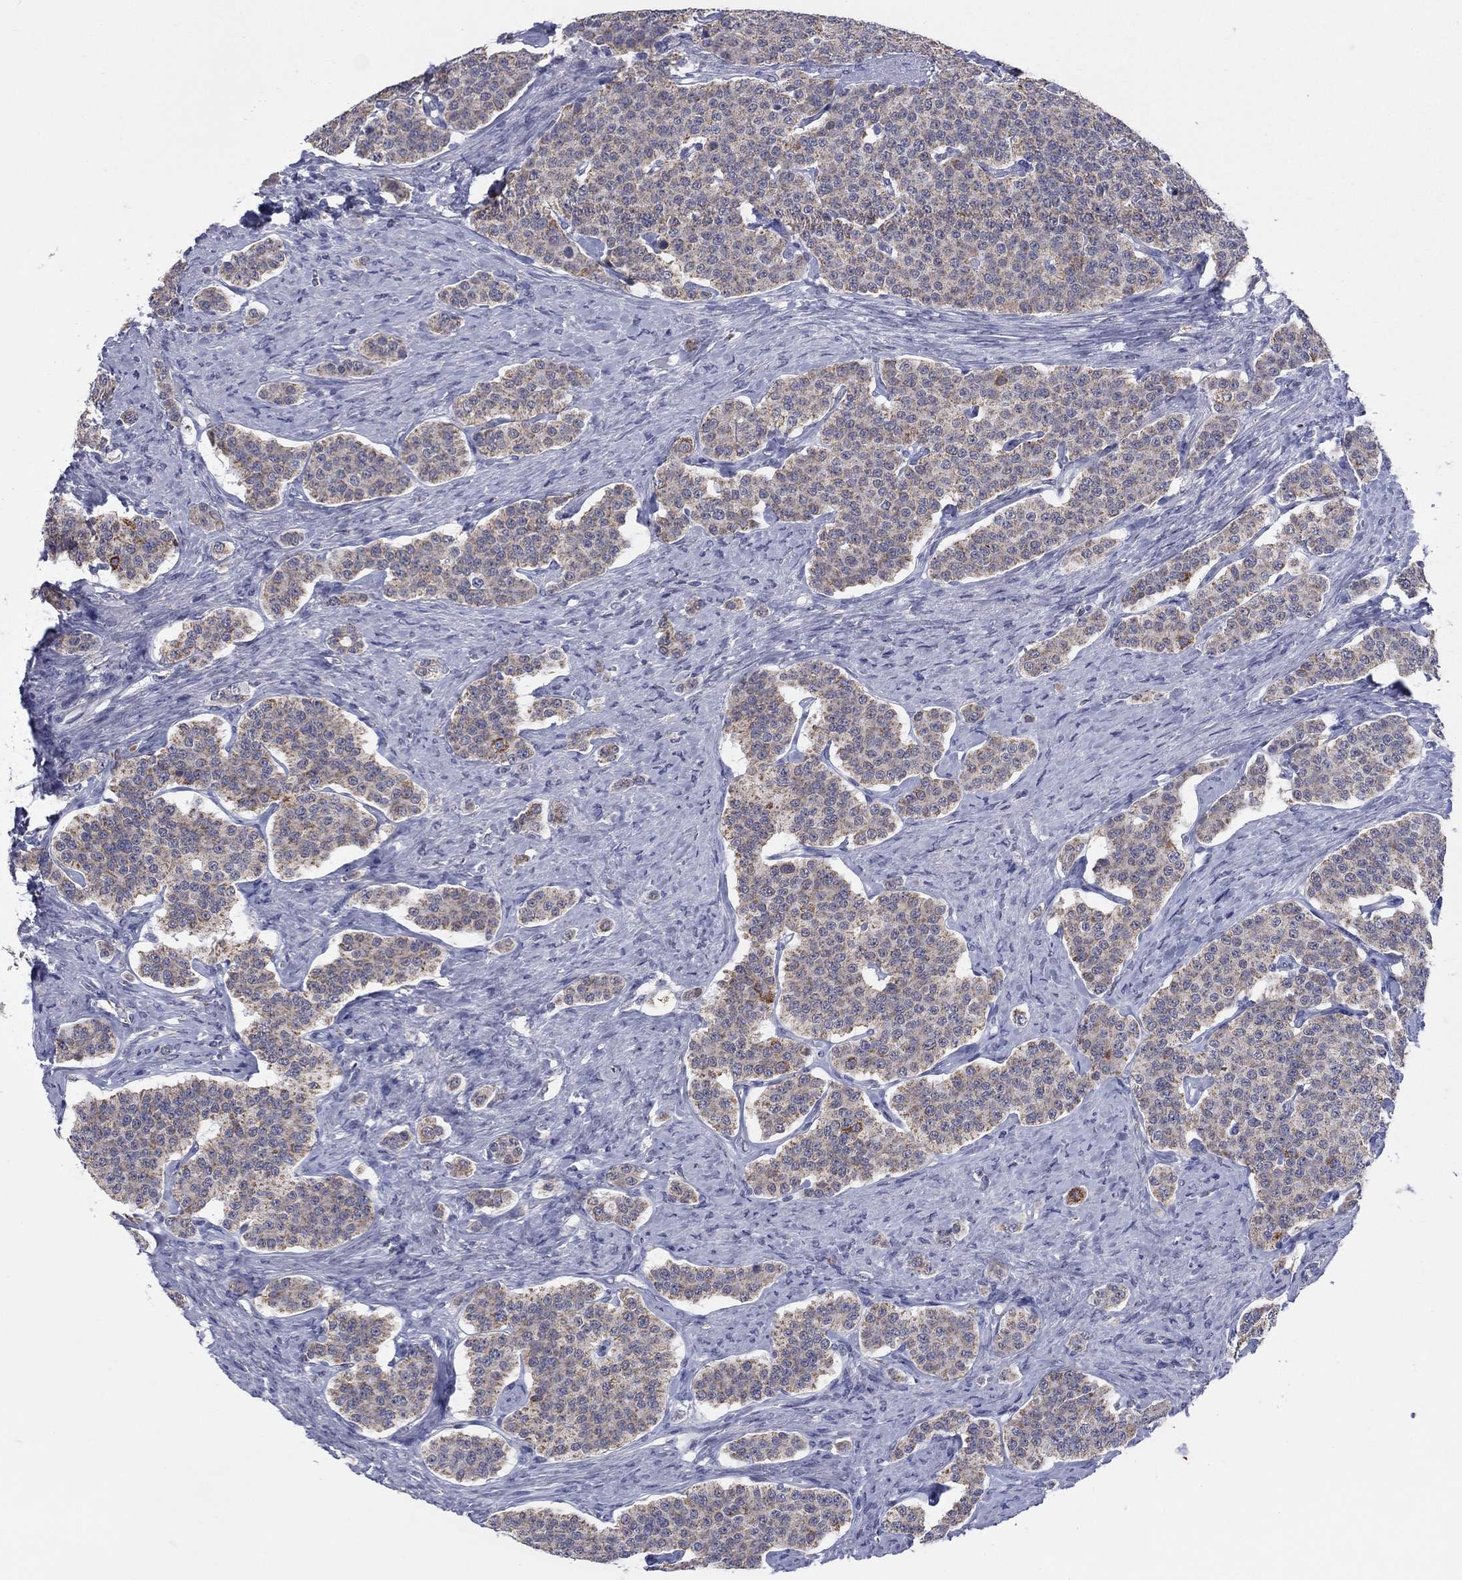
{"staining": {"intensity": "moderate", "quantity": "<25%", "location": "cytoplasmic/membranous"}, "tissue": "carcinoid", "cell_type": "Tumor cells", "image_type": "cancer", "snomed": [{"axis": "morphology", "description": "Carcinoid, malignant, NOS"}, {"axis": "topography", "description": "Small intestine"}], "caption": "Malignant carcinoid tissue shows moderate cytoplasmic/membranous positivity in about <25% of tumor cells, visualized by immunohistochemistry.", "gene": "KISS1R", "patient": {"sex": "female", "age": 58}}